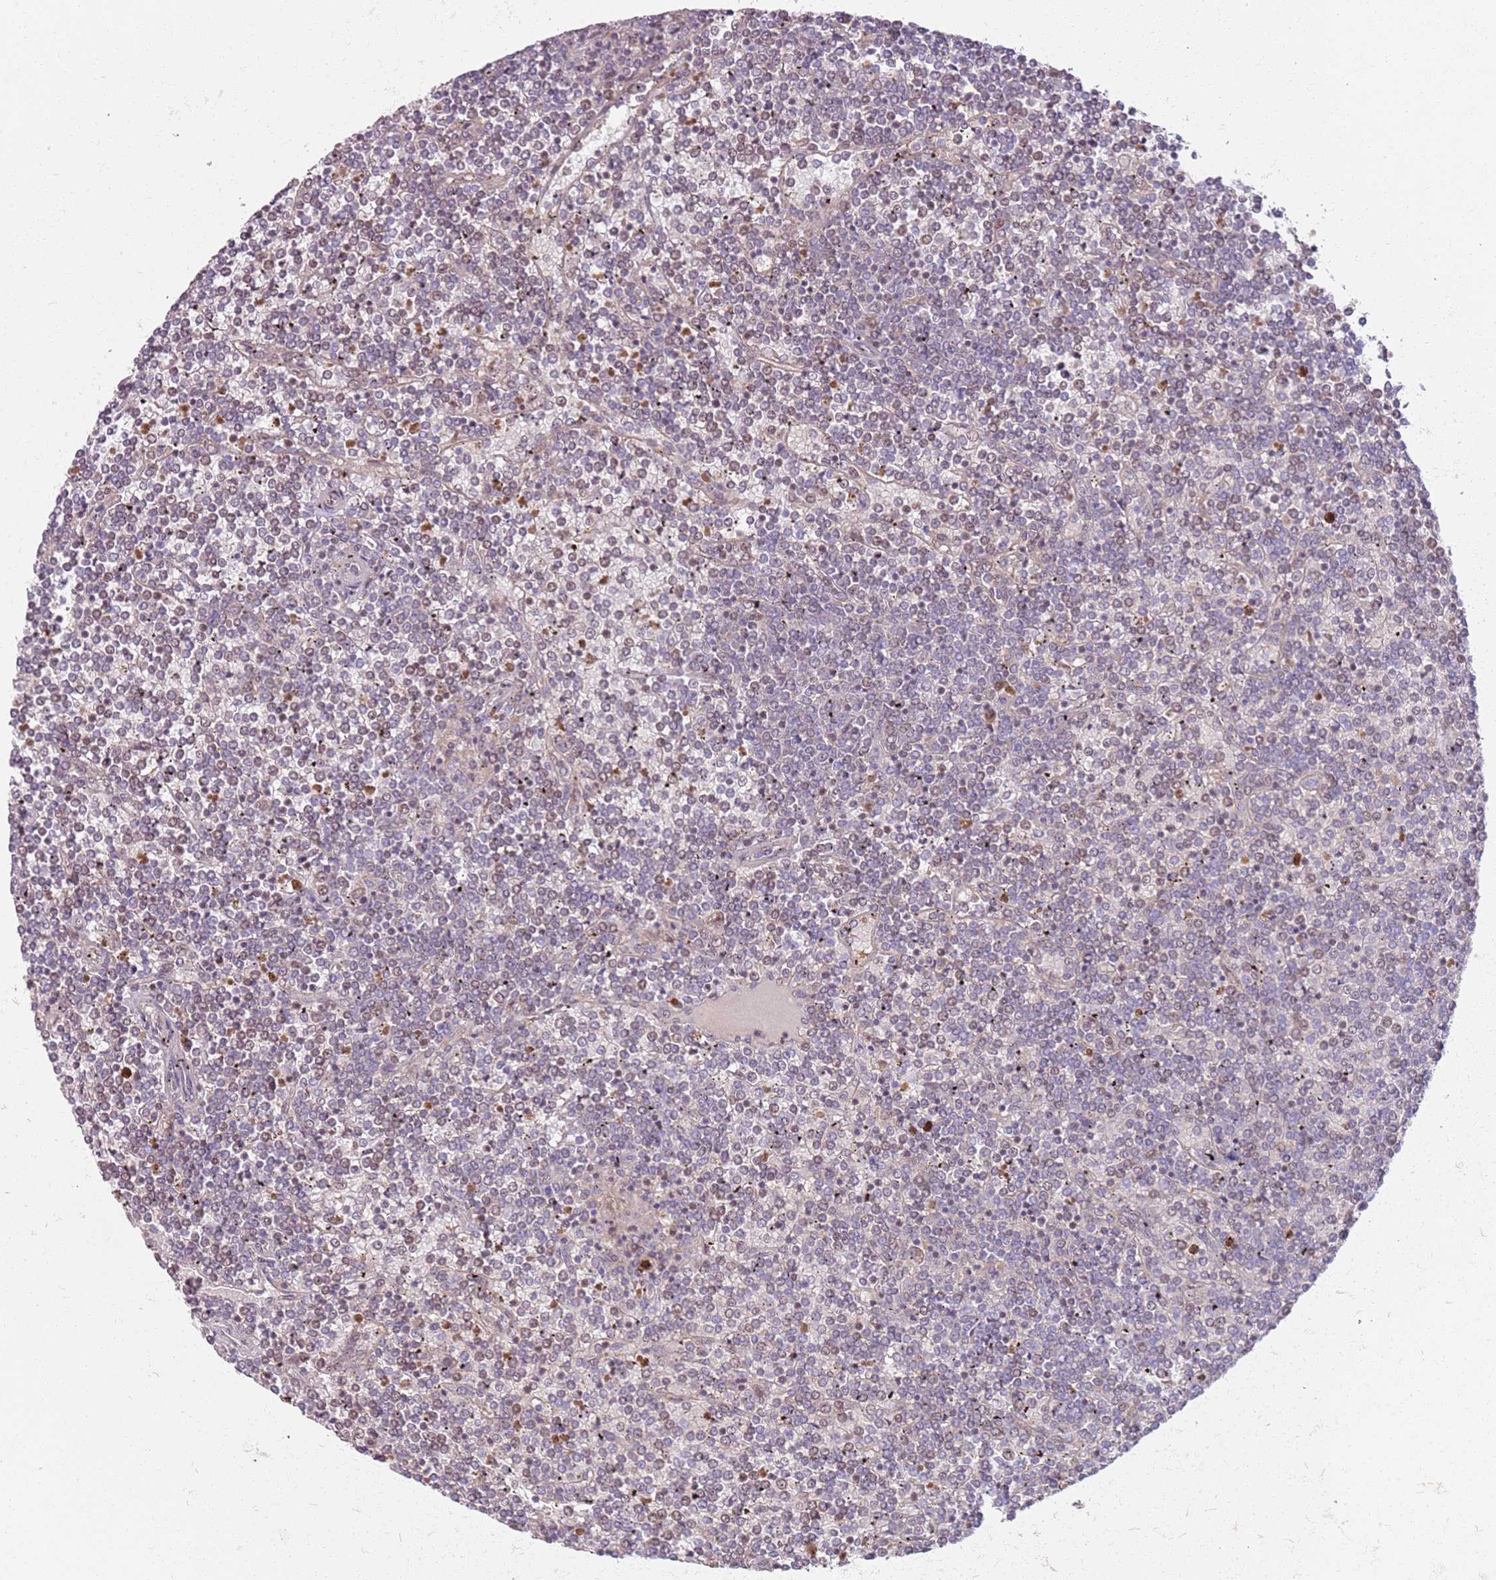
{"staining": {"intensity": "negative", "quantity": "none", "location": "none"}, "tissue": "lymphoma", "cell_type": "Tumor cells", "image_type": "cancer", "snomed": [{"axis": "morphology", "description": "Malignant lymphoma, non-Hodgkin's type, Low grade"}, {"axis": "topography", "description": "Spleen"}], "caption": "Immunohistochemistry (IHC) photomicrograph of neoplastic tissue: lymphoma stained with DAB reveals no significant protein staining in tumor cells. Nuclei are stained in blue.", "gene": "CD40LG", "patient": {"sex": "female", "age": 19}}